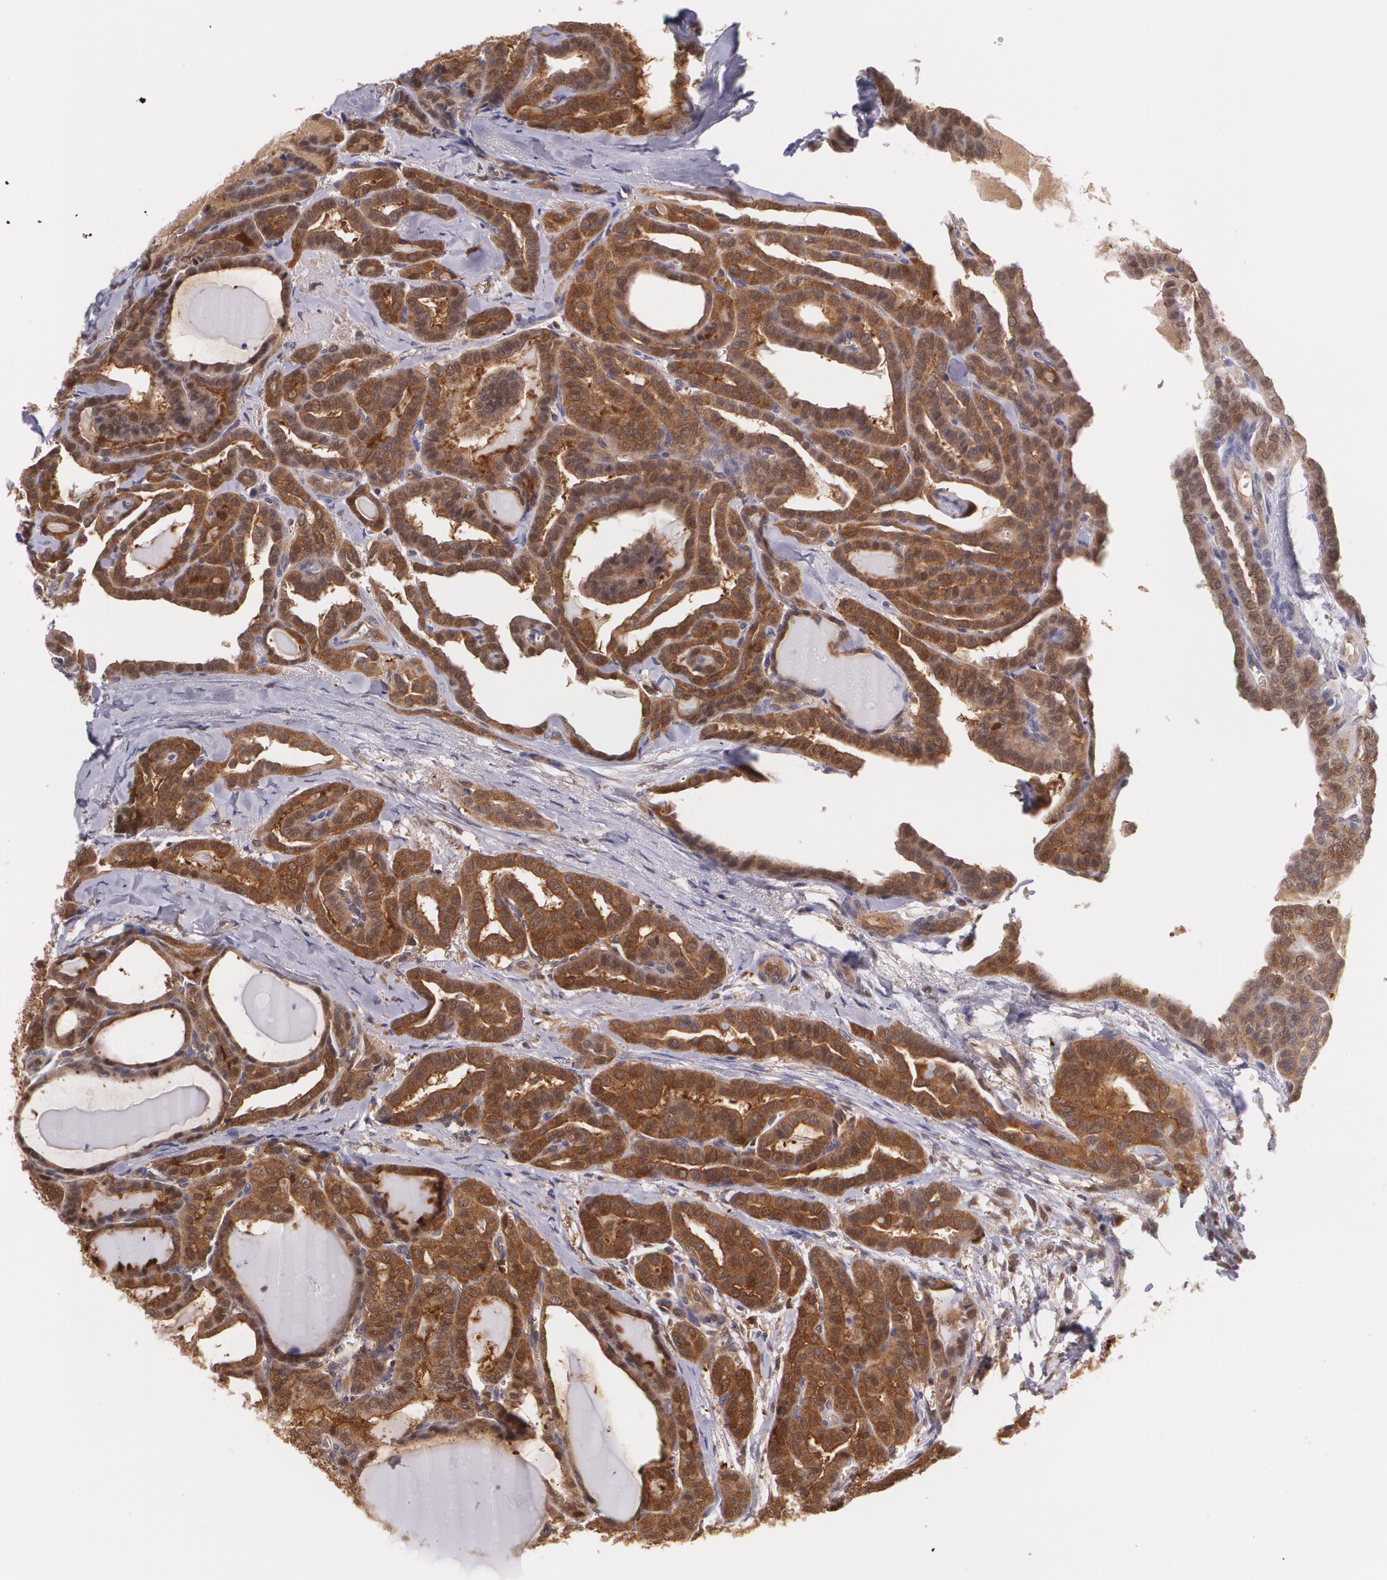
{"staining": {"intensity": "strong", "quantity": ">75%", "location": "cytoplasmic/membranous,nuclear"}, "tissue": "thyroid cancer", "cell_type": "Tumor cells", "image_type": "cancer", "snomed": [{"axis": "morphology", "description": "Carcinoma, NOS"}, {"axis": "topography", "description": "Thyroid gland"}], "caption": "Immunohistochemical staining of thyroid cancer (carcinoma) reveals strong cytoplasmic/membranous and nuclear protein positivity in approximately >75% of tumor cells.", "gene": "HSPH1", "patient": {"sex": "female", "age": 91}}